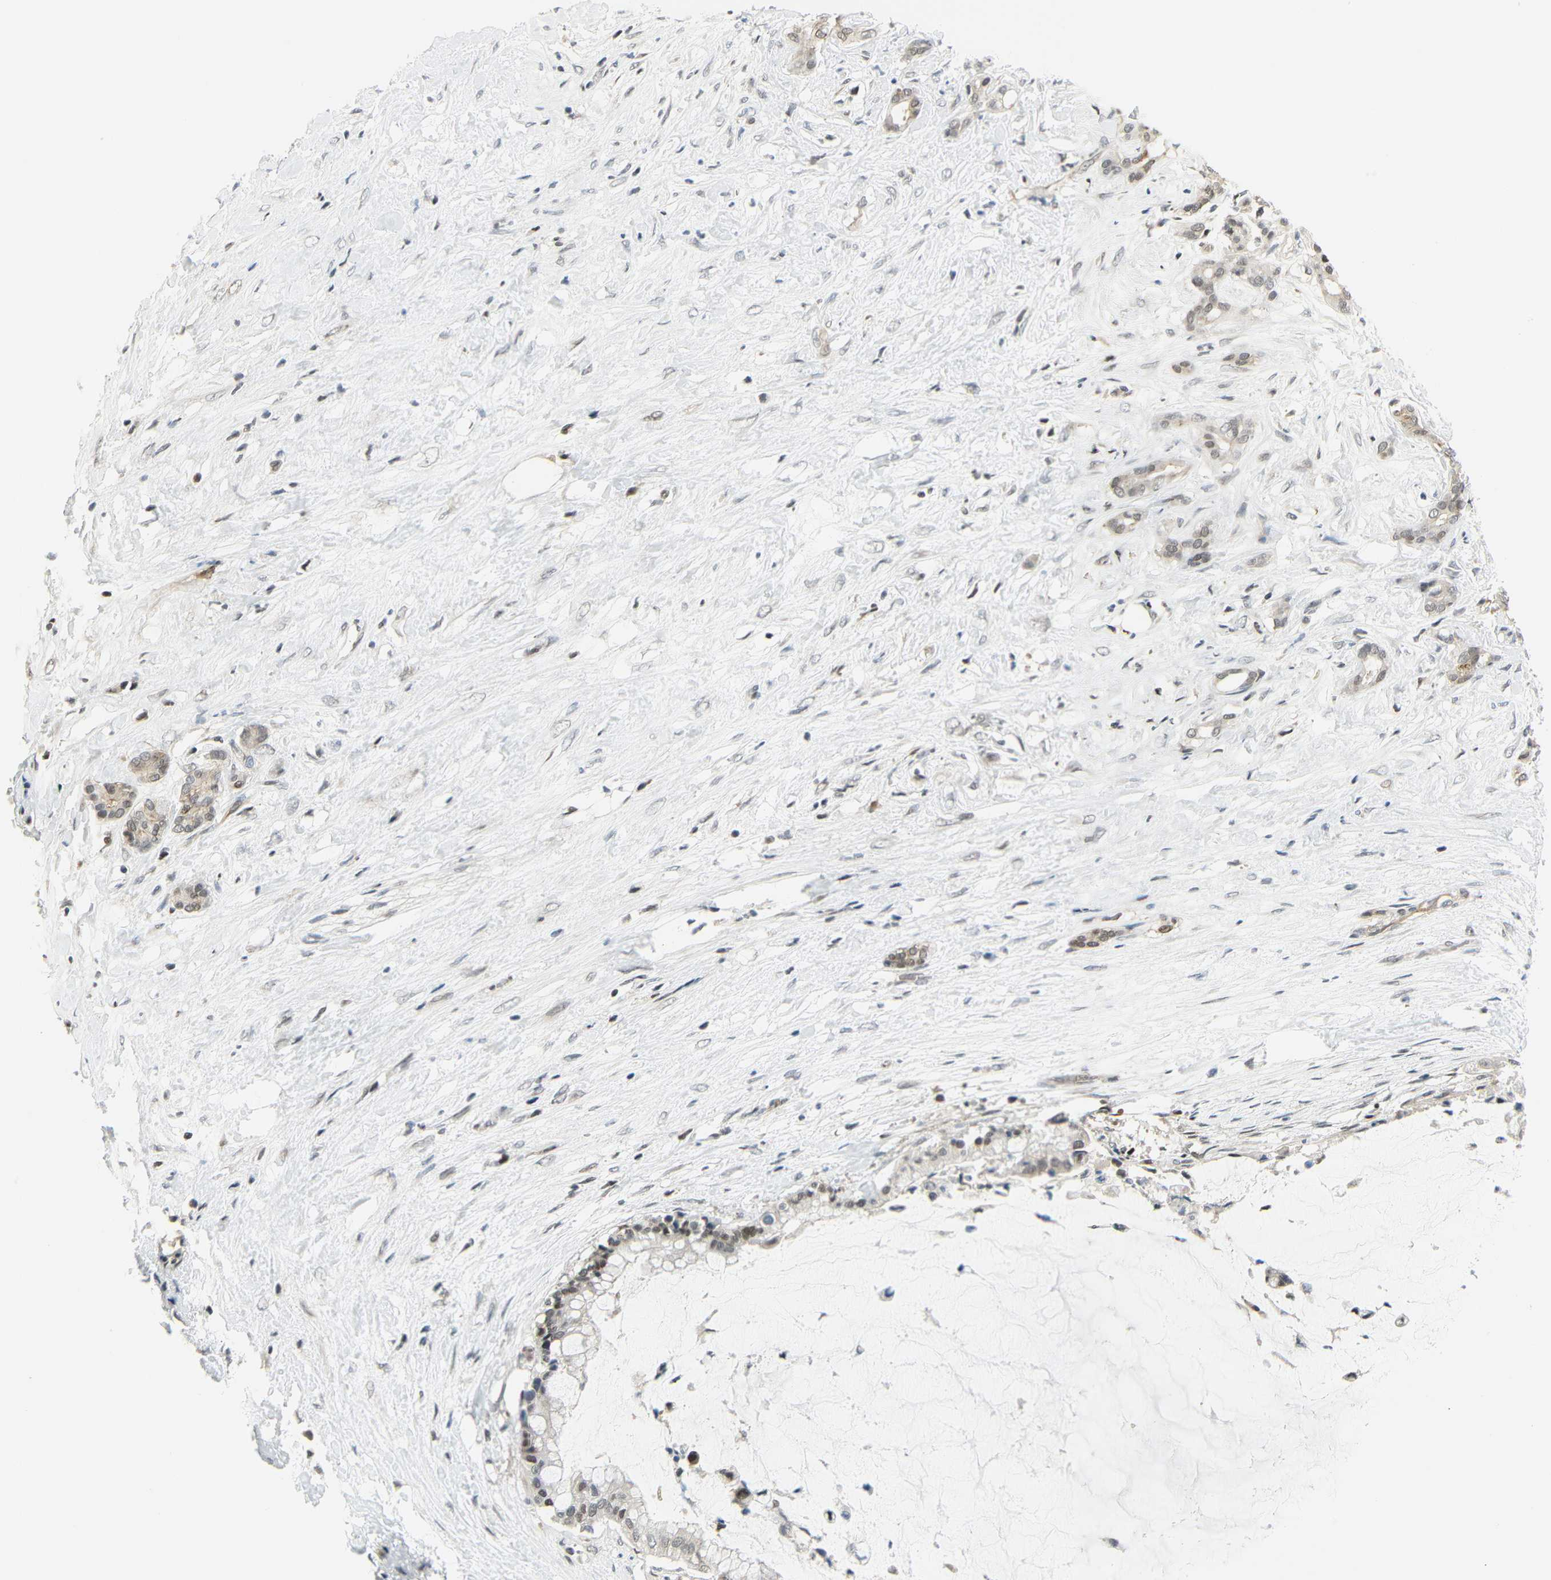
{"staining": {"intensity": "weak", "quantity": "25%-75%", "location": "nuclear"}, "tissue": "pancreatic cancer", "cell_type": "Tumor cells", "image_type": "cancer", "snomed": [{"axis": "morphology", "description": "Adenocarcinoma, NOS"}, {"axis": "topography", "description": "Pancreas"}], "caption": "Protein expression analysis of pancreatic adenocarcinoma demonstrates weak nuclear positivity in about 25%-75% of tumor cells. (DAB IHC with brightfield microscopy, high magnification).", "gene": "IMPG2", "patient": {"sex": "male", "age": 41}}